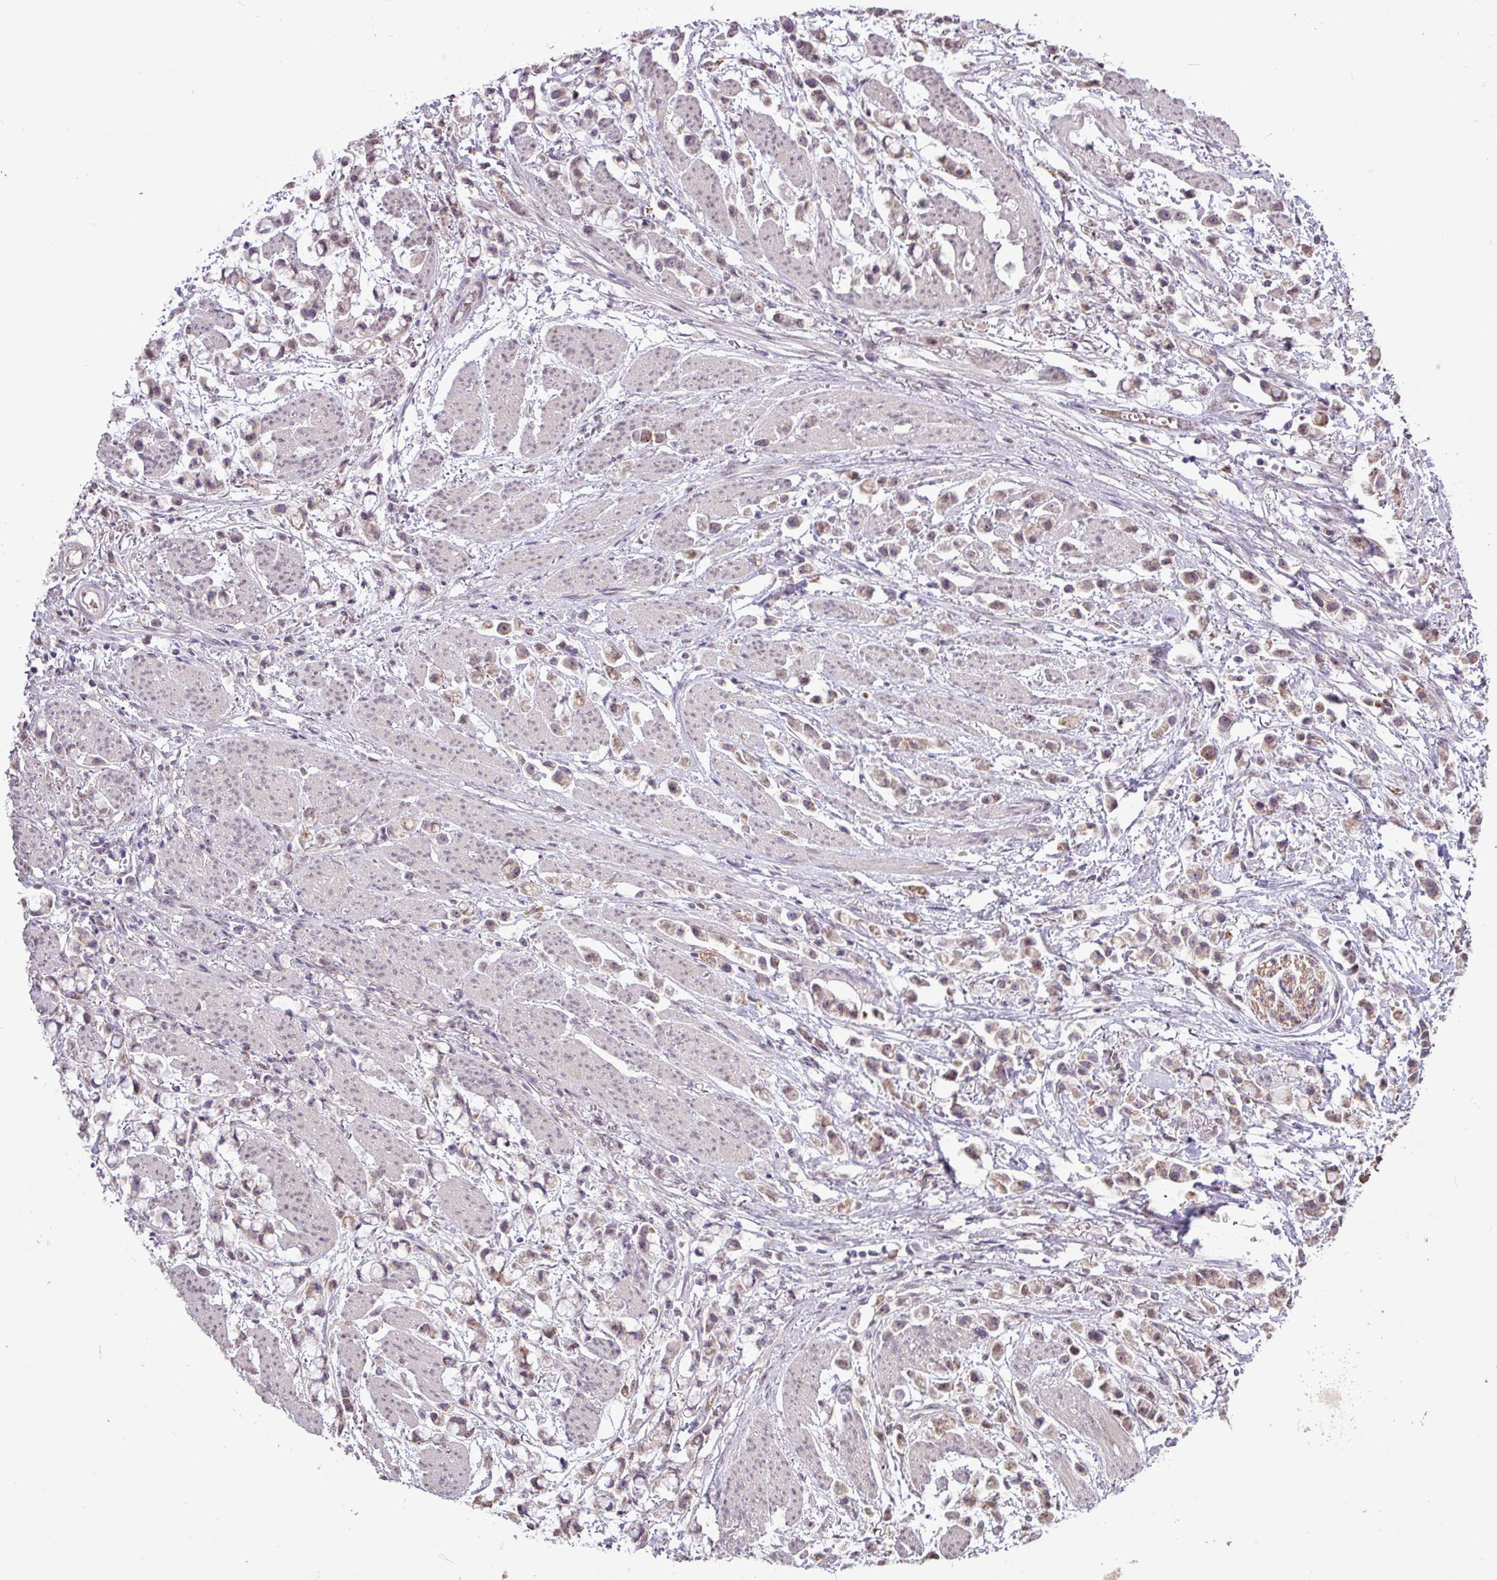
{"staining": {"intensity": "weak", "quantity": "25%-75%", "location": "cytoplasmic/membranous,nuclear"}, "tissue": "stomach cancer", "cell_type": "Tumor cells", "image_type": "cancer", "snomed": [{"axis": "morphology", "description": "Adenocarcinoma, NOS"}, {"axis": "topography", "description": "Stomach"}], "caption": "Human adenocarcinoma (stomach) stained for a protein (brown) shows weak cytoplasmic/membranous and nuclear positive staining in about 25%-75% of tumor cells.", "gene": "L3MBTL3", "patient": {"sex": "female", "age": 81}}